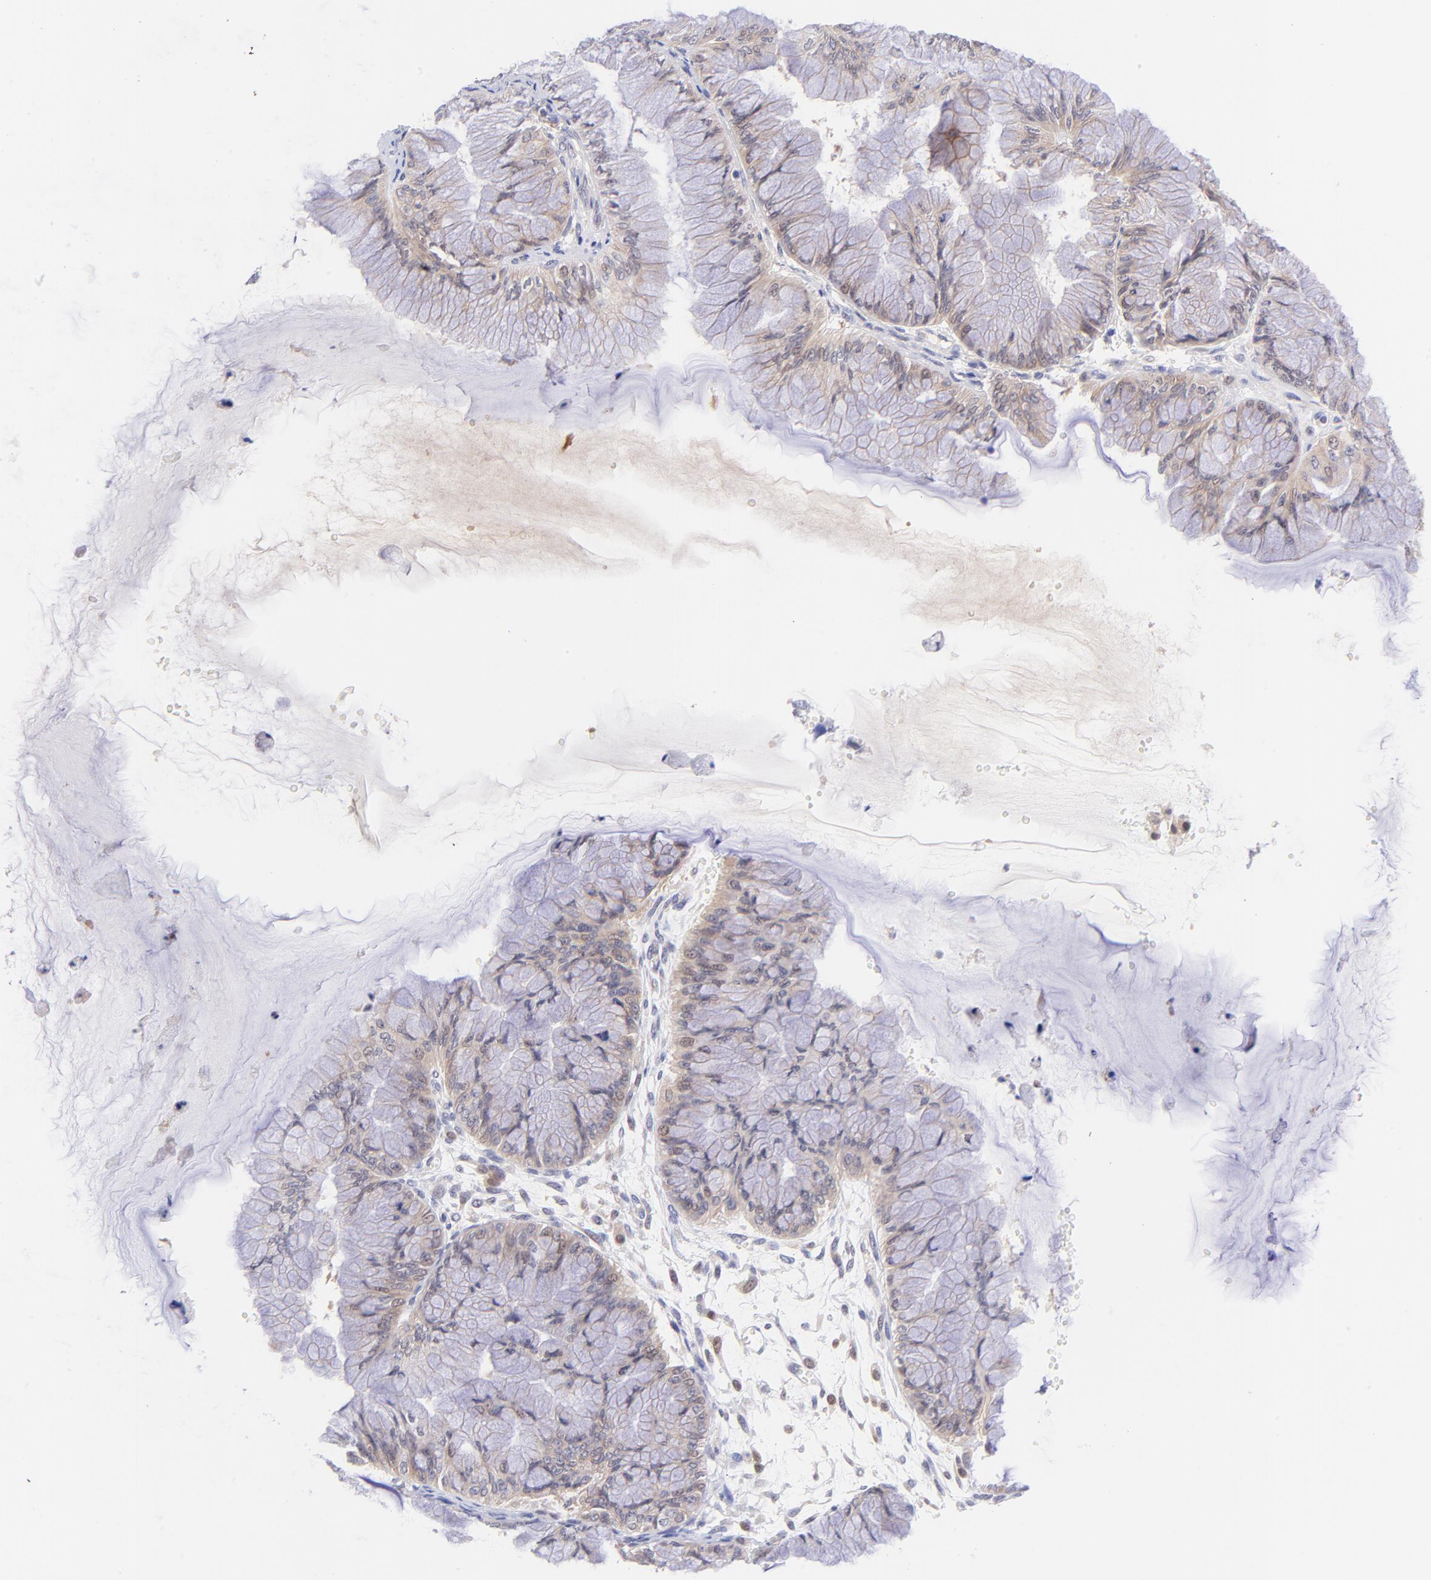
{"staining": {"intensity": "weak", "quantity": "<25%", "location": "cytoplasmic/membranous,nuclear"}, "tissue": "ovarian cancer", "cell_type": "Tumor cells", "image_type": "cancer", "snomed": [{"axis": "morphology", "description": "Cystadenocarcinoma, mucinous, NOS"}, {"axis": "topography", "description": "Ovary"}], "caption": "This is a histopathology image of IHC staining of ovarian cancer (mucinous cystadenocarcinoma), which shows no expression in tumor cells. (DAB immunohistochemistry with hematoxylin counter stain).", "gene": "PBDC1", "patient": {"sex": "female", "age": 63}}